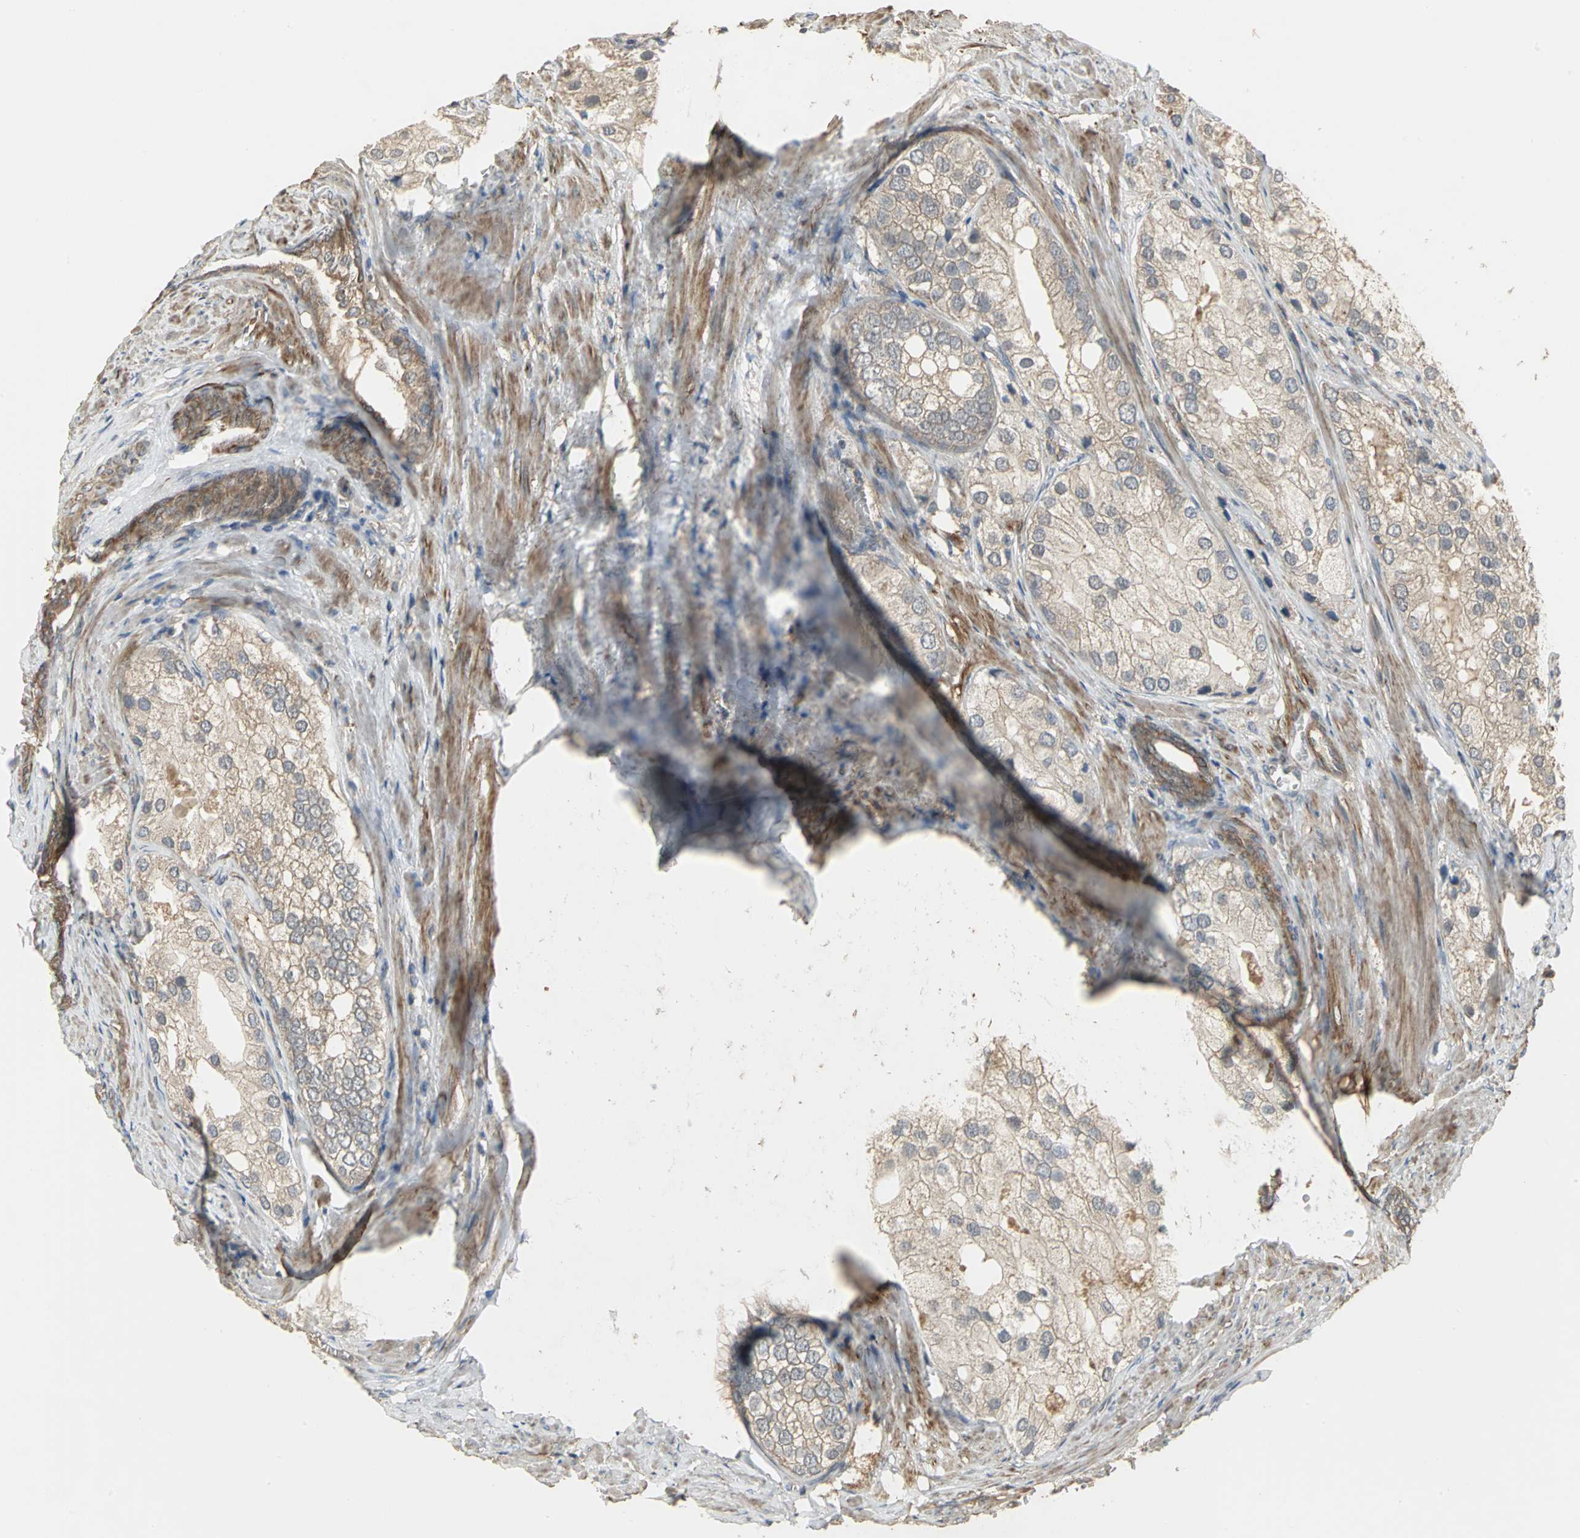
{"staining": {"intensity": "weak", "quantity": ">75%", "location": "cytoplasmic/membranous"}, "tissue": "prostate cancer", "cell_type": "Tumor cells", "image_type": "cancer", "snomed": [{"axis": "morphology", "description": "Adenocarcinoma, Low grade"}, {"axis": "topography", "description": "Prostate"}], "caption": "A histopathology image showing weak cytoplasmic/membranous expression in approximately >75% of tumor cells in prostate cancer (adenocarcinoma (low-grade)), as visualized by brown immunohistochemical staining.", "gene": "MET", "patient": {"sex": "male", "age": 69}}